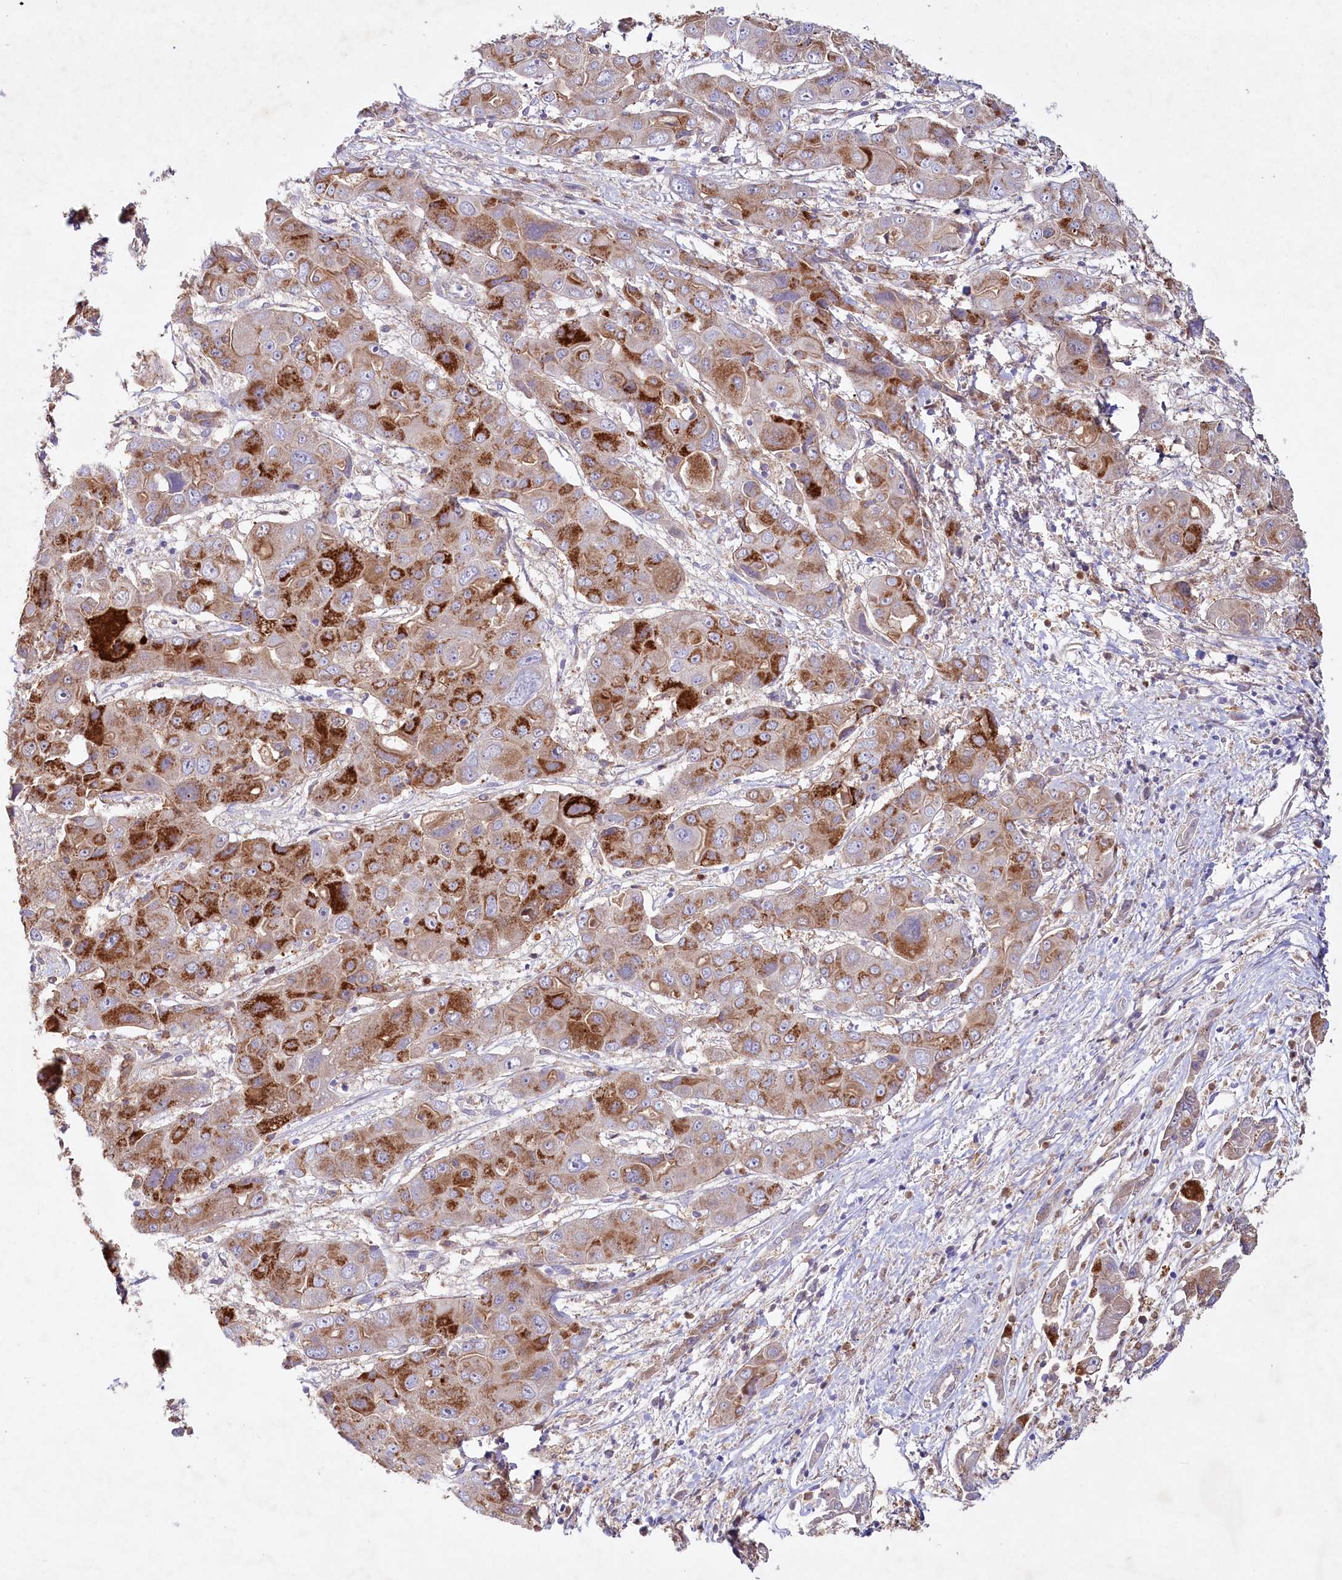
{"staining": {"intensity": "moderate", "quantity": ">75%", "location": "cytoplasmic/membranous"}, "tissue": "liver cancer", "cell_type": "Tumor cells", "image_type": "cancer", "snomed": [{"axis": "morphology", "description": "Cholangiocarcinoma"}, {"axis": "topography", "description": "Liver"}], "caption": "High-power microscopy captured an immunohistochemistry (IHC) histopathology image of cholangiocarcinoma (liver), revealing moderate cytoplasmic/membranous positivity in approximately >75% of tumor cells.", "gene": "ALDH3B1", "patient": {"sex": "male", "age": 67}}